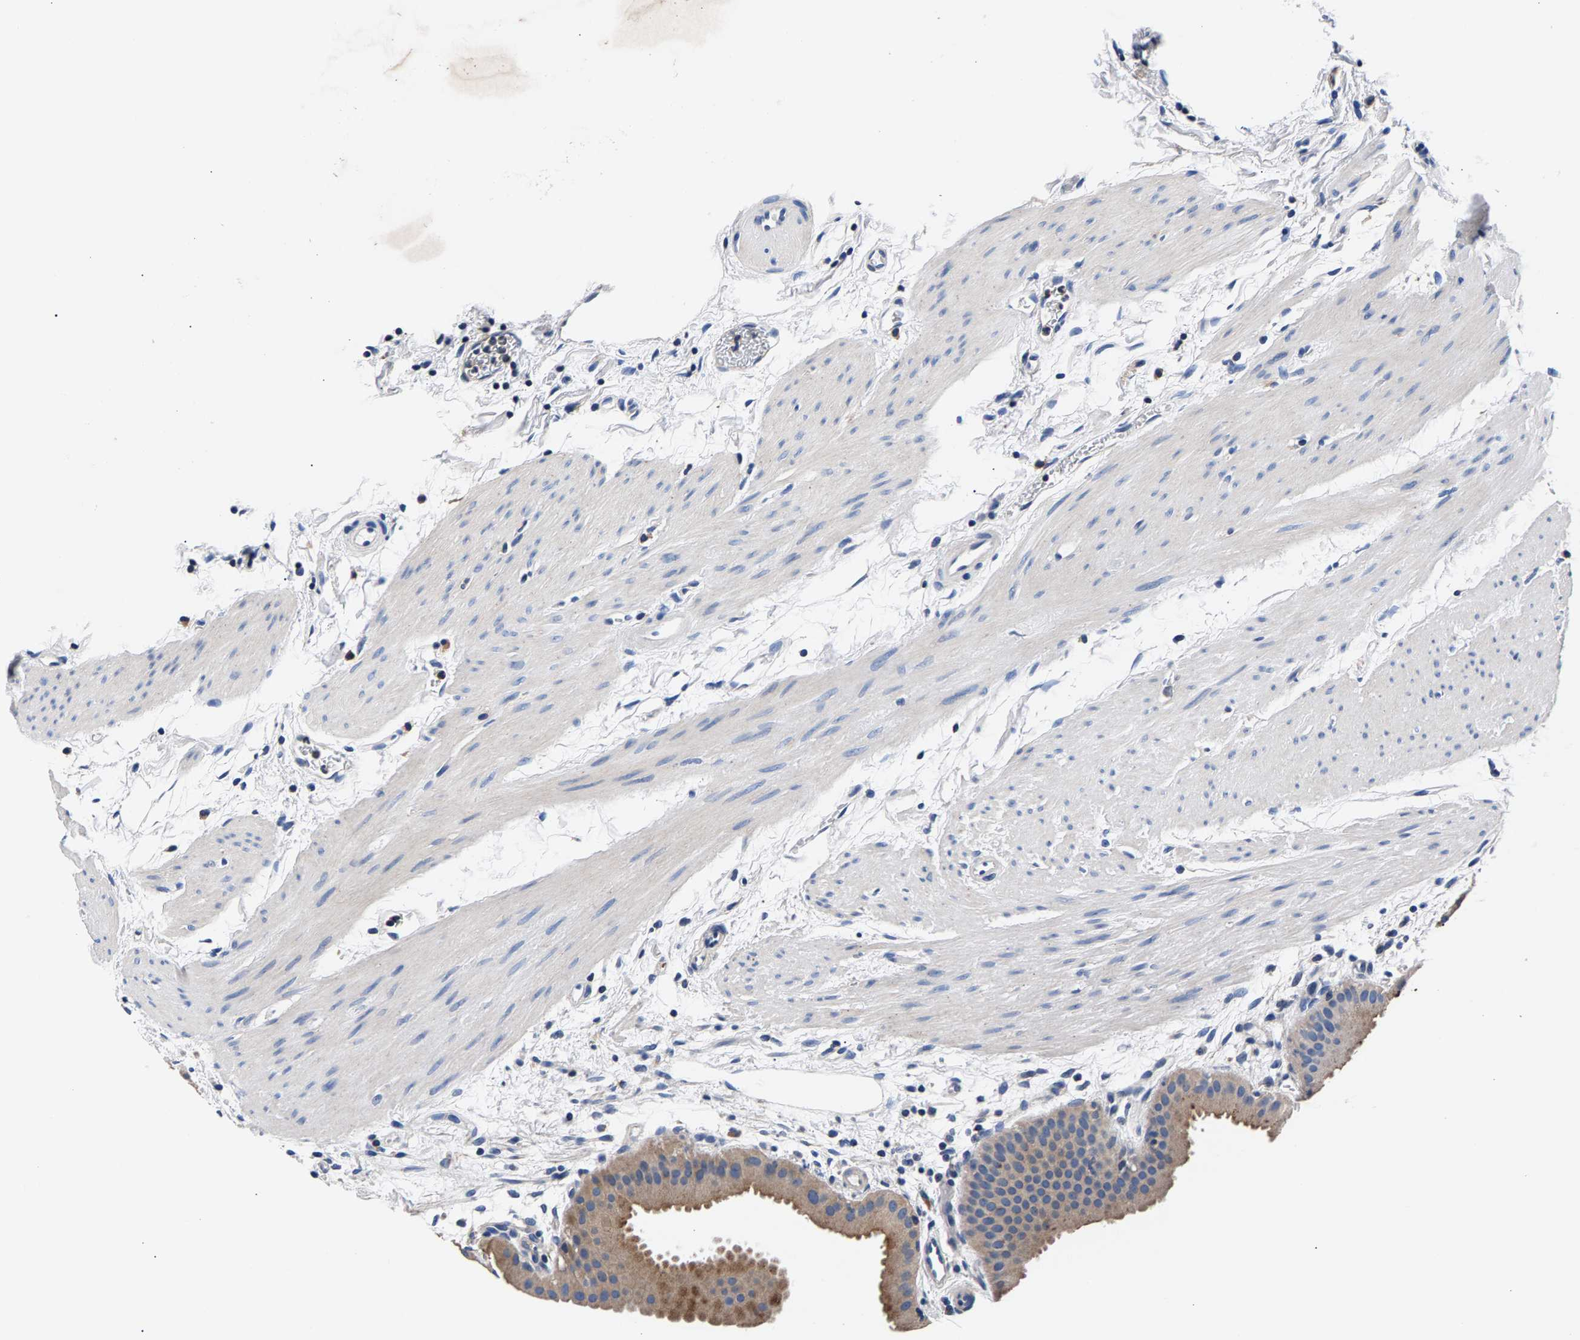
{"staining": {"intensity": "moderate", "quantity": ">75%", "location": "cytoplasmic/membranous"}, "tissue": "gallbladder", "cell_type": "Glandular cells", "image_type": "normal", "snomed": [{"axis": "morphology", "description": "Normal tissue, NOS"}, {"axis": "topography", "description": "Gallbladder"}], "caption": "An immunohistochemistry micrograph of normal tissue is shown. Protein staining in brown highlights moderate cytoplasmic/membranous positivity in gallbladder within glandular cells.", "gene": "PHF24", "patient": {"sex": "female", "age": 64}}